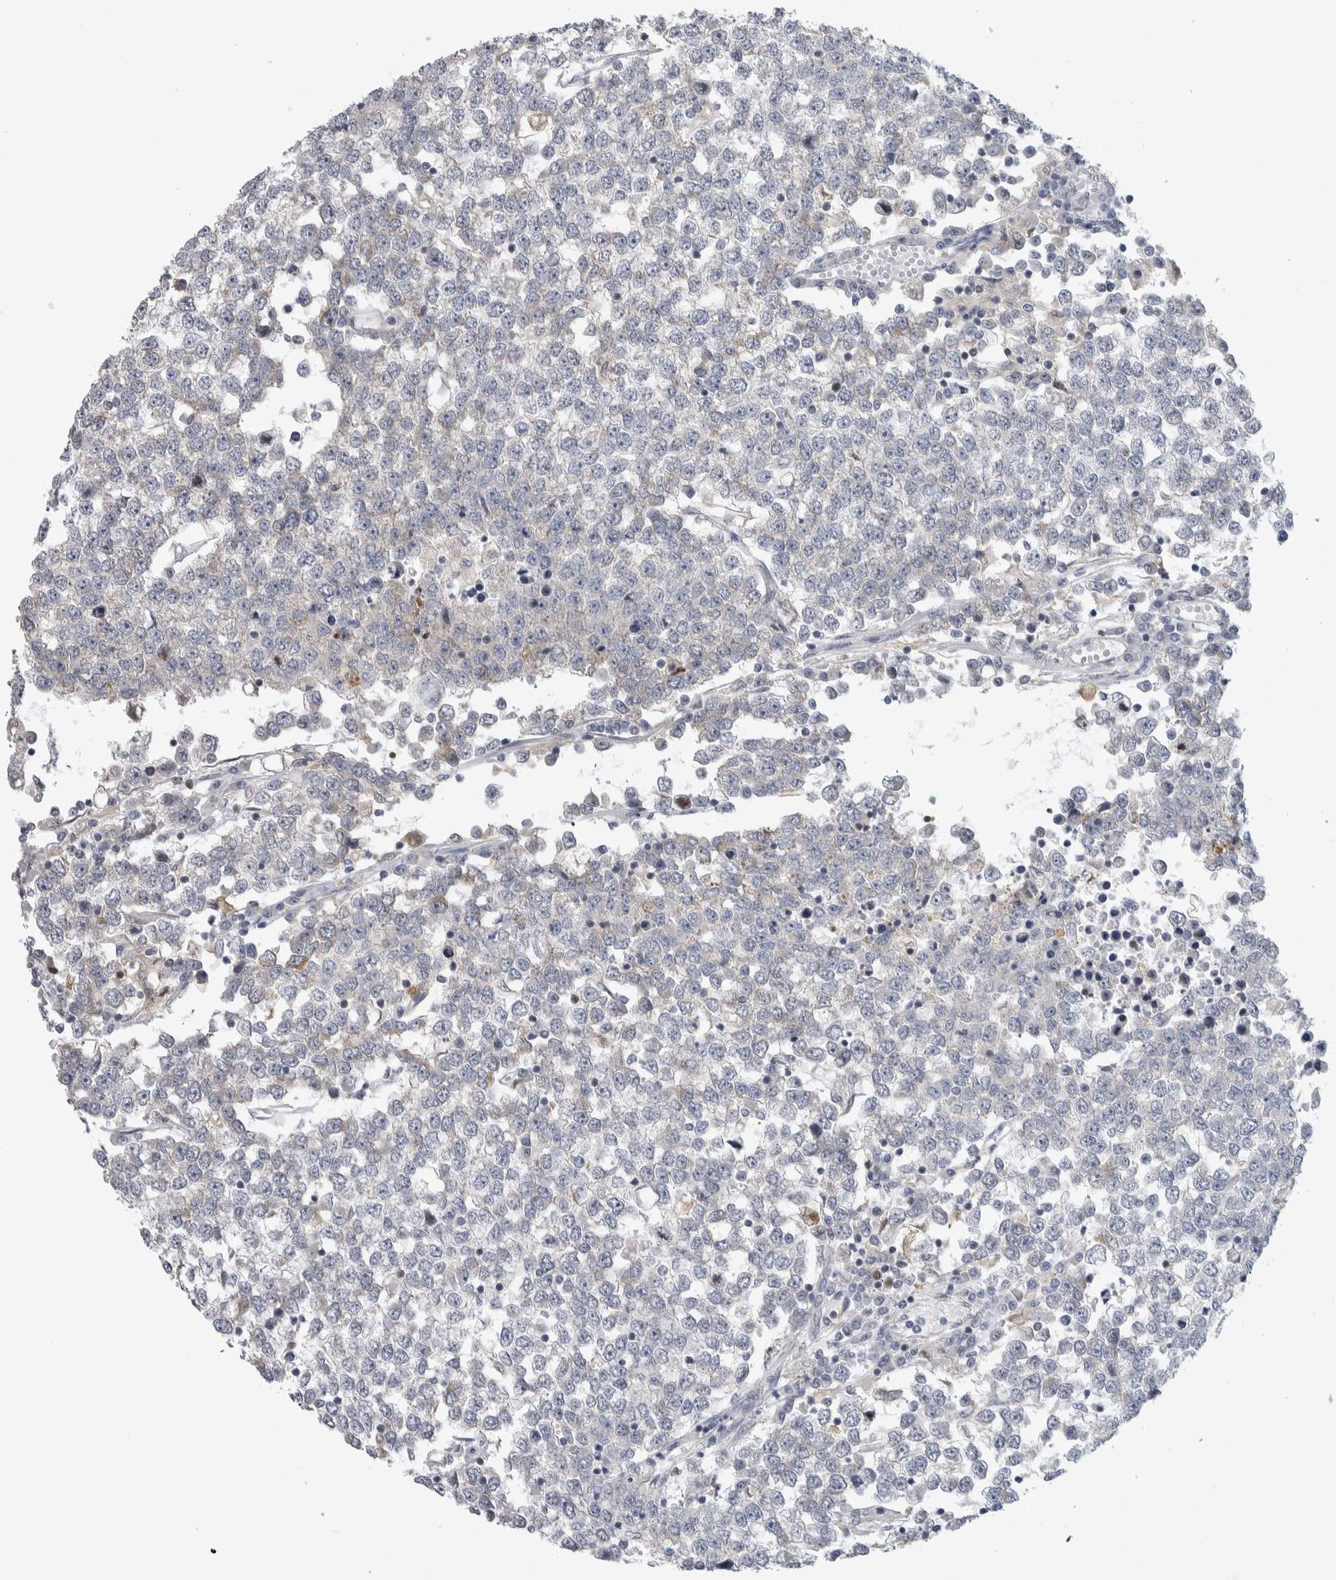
{"staining": {"intensity": "negative", "quantity": "none", "location": "none"}, "tissue": "testis cancer", "cell_type": "Tumor cells", "image_type": "cancer", "snomed": [{"axis": "morphology", "description": "Seminoma, NOS"}, {"axis": "topography", "description": "Testis"}], "caption": "Tumor cells show no significant protein staining in testis seminoma.", "gene": "NFKB2", "patient": {"sex": "male", "age": 65}}